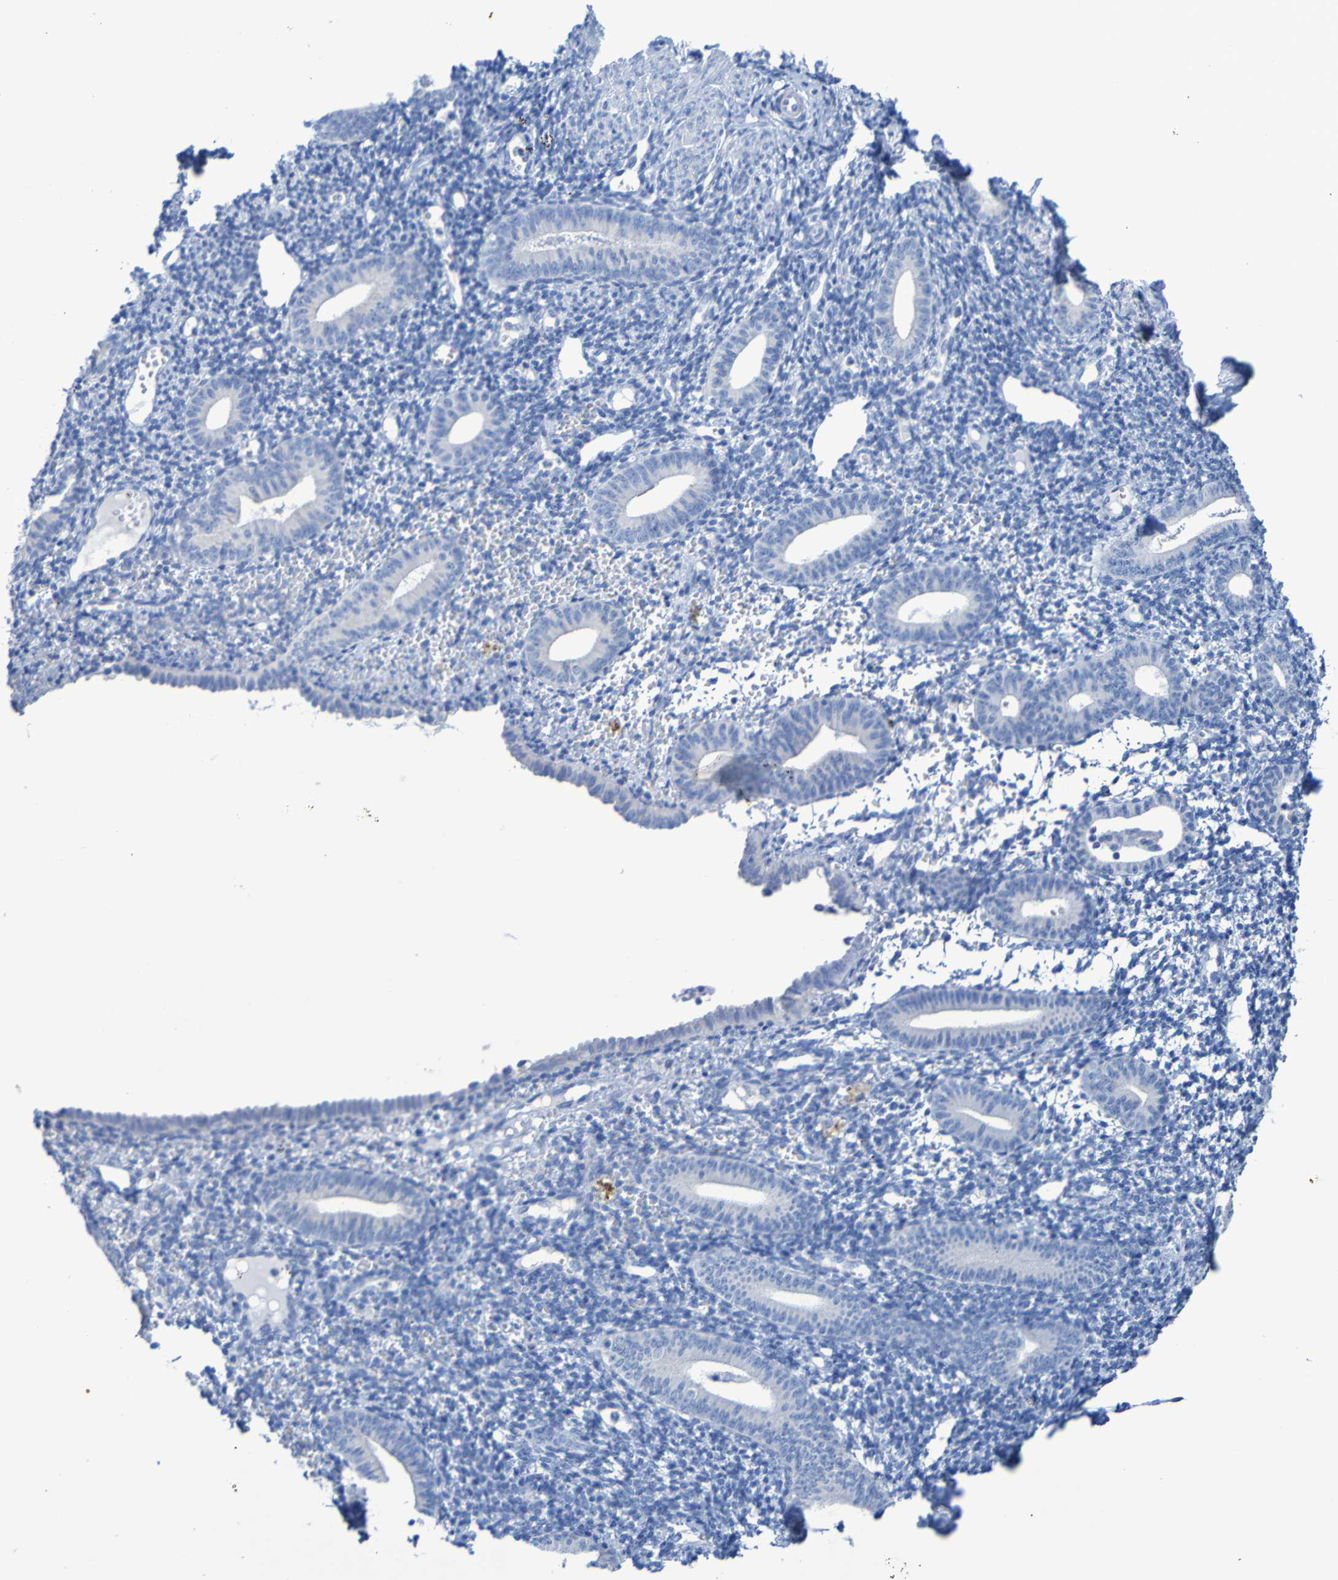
{"staining": {"intensity": "negative", "quantity": "none", "location": "none"}, "tissue": "endometrium", "cell_type": "Cells in endometrial stroma", "image_type": "normal", "snomed": [{"axis": "morphology", "description": "Normal tissue, NOS"}, {"axis": "topography", "description": "Endometrium"}], "caption": "Cells in endometrial stroma show no significant protein staining in unremarkable endometrium.", "gene": "ACMSD", "patient": {"sex": "female", "age": 50}}